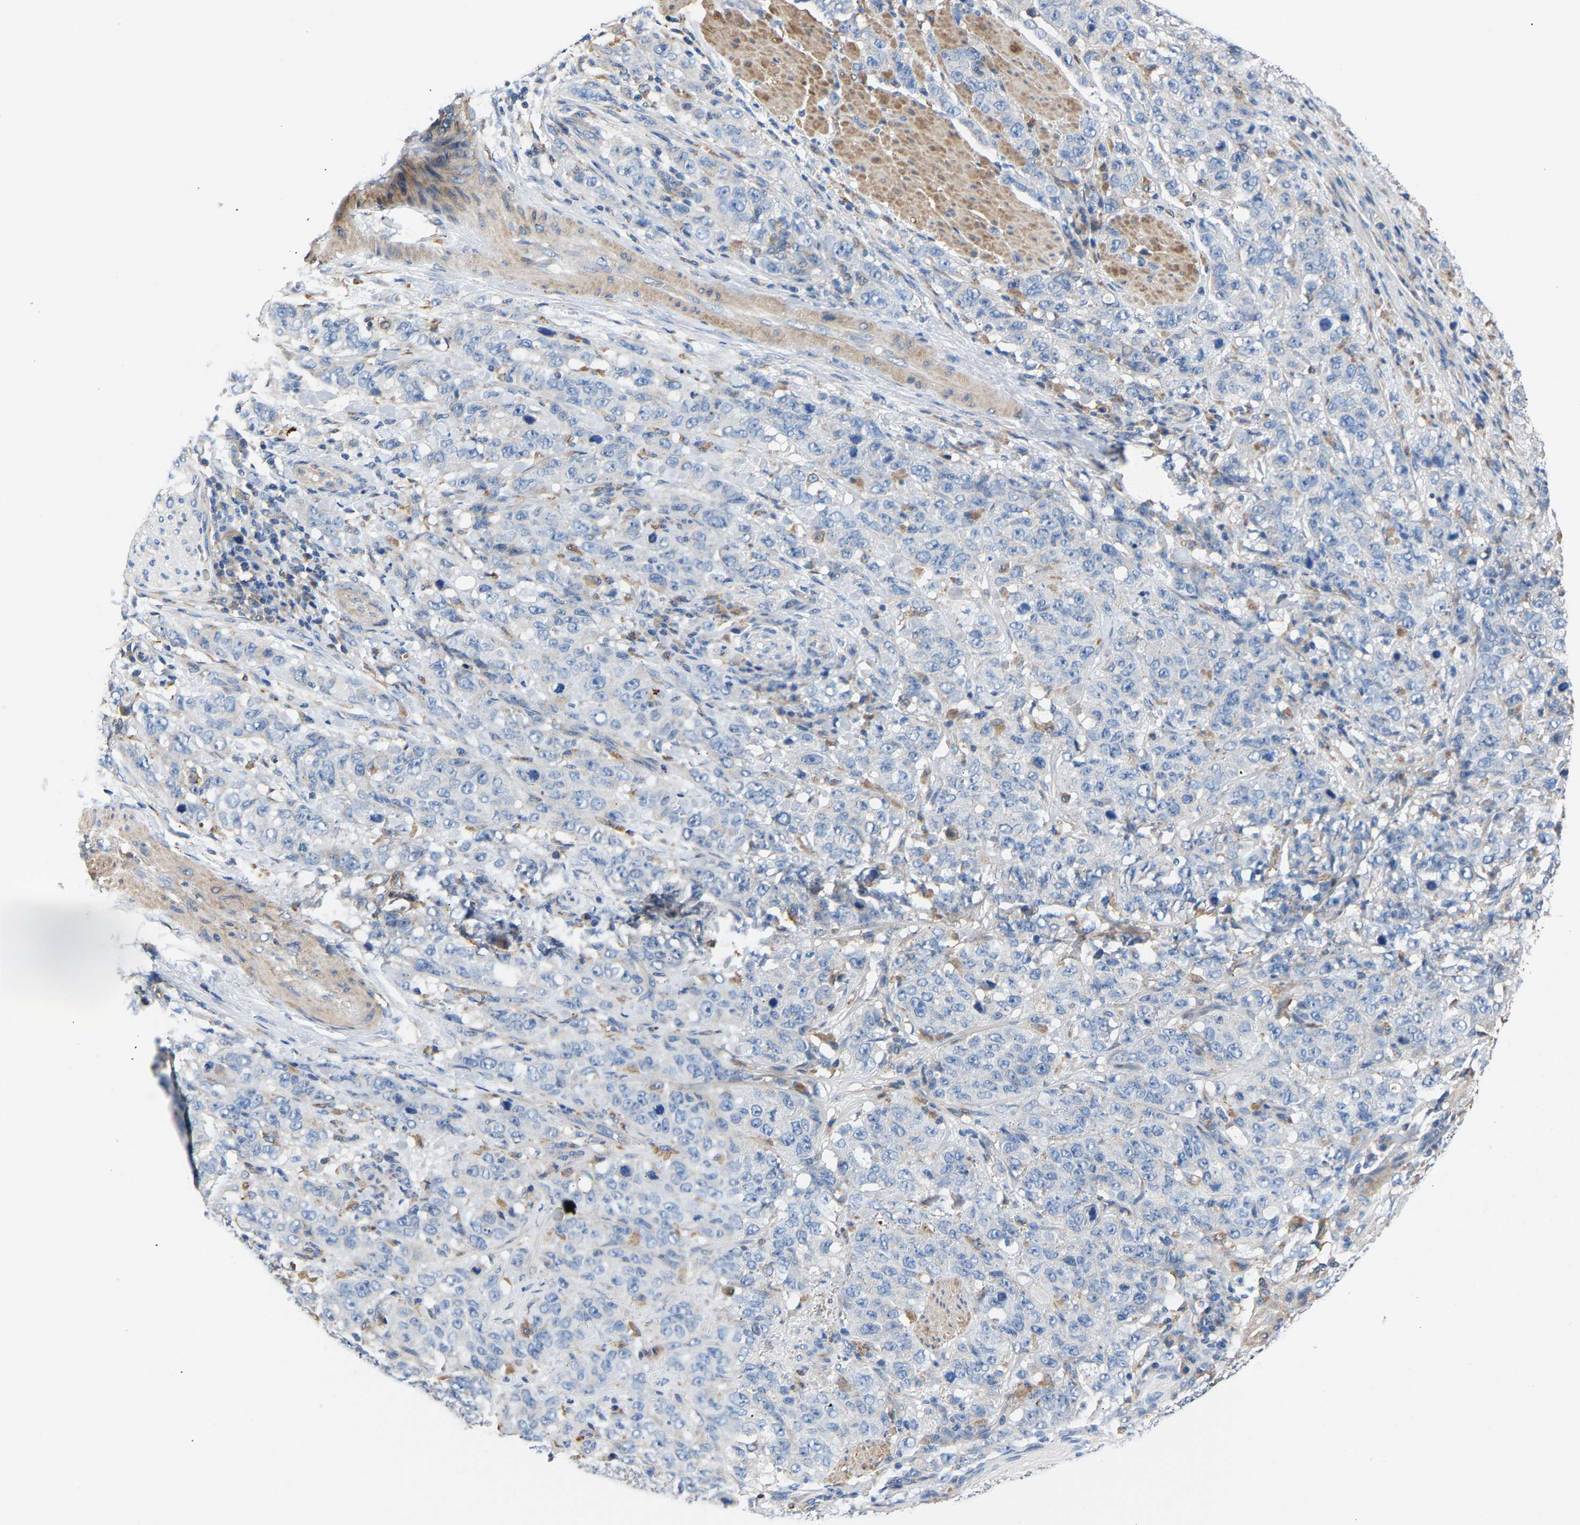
{"staining": {"intensity": "negative", "quantity": "none", "location": "none"}, "tissue": "stomach cancer", "cell_type": "Tumor cells", "image_type": "cancer", "snomed": [{"axis": "morphology", "description": "Adenocarcinoma, NOS"}, {"axis": "topography", "description": "Stomach"}], "caption": "A histopathology image of adenocarcinoma (stomach) stained for a protein displays no brown staining in tumor cells.", "gene": "CCDC171", "patient": {"sex": "male", "age": 48}}